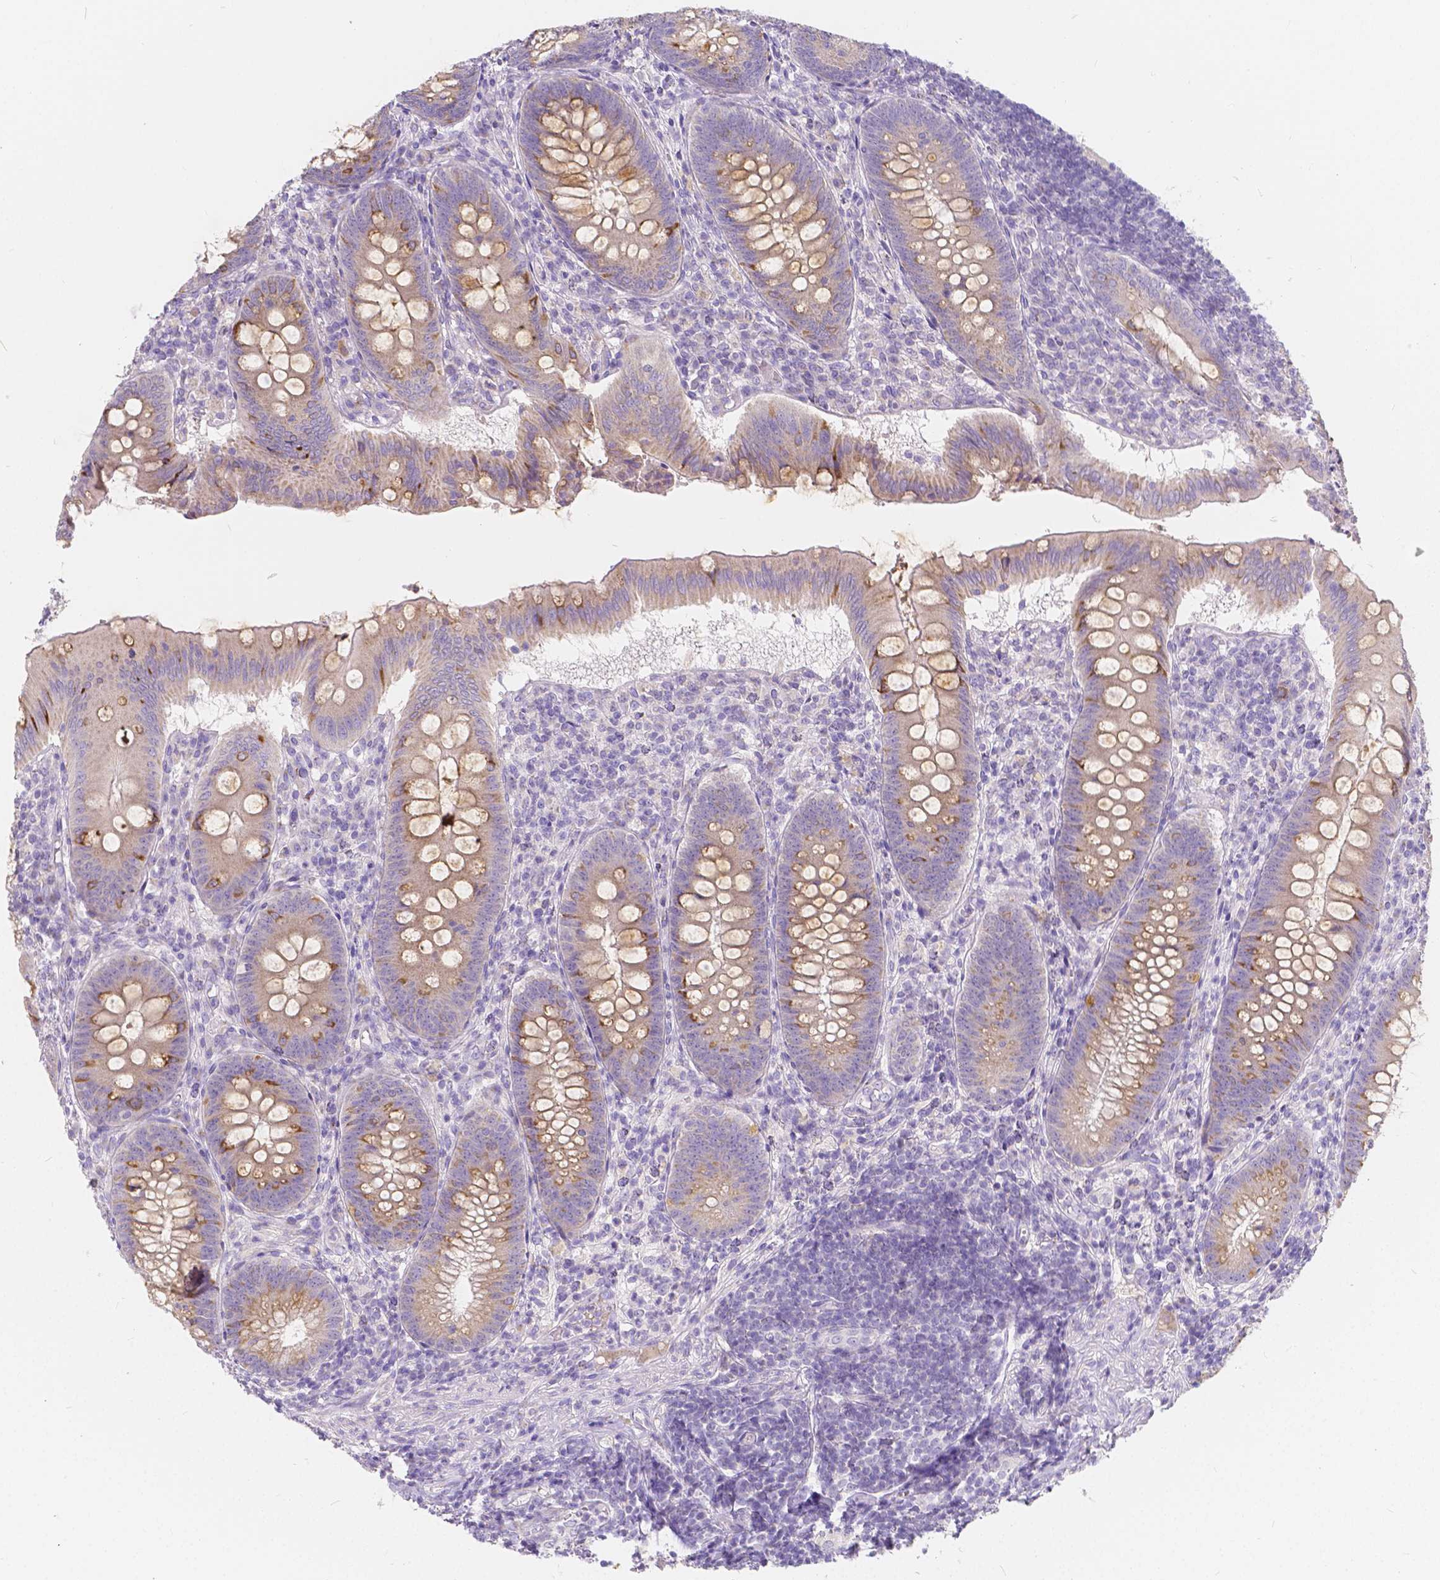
{"staining": {"intensity": "moderate", "quantity": ">75%", "location": "cytoplasmic/membranous"}, "tissue": "appendix", "cell_type": "Glandular cells", "image_type": "normal", "snomed": [{"axis": "morphology", "description": "Normal tissue, NOS"}, {"axis": "morphology", "description": "Inflammation, NOS"}, {"axis": "topography", "description": "Appendix"}], "caption": "Protein staining of benign appendix shows moderate cytoplasmic/membranous expression in approximately >75% of glandular cells. (IHC, brightfield microscopy, high magnification).", "gene": "RNF186", "patient": {"sex": "male", "age": 16}}